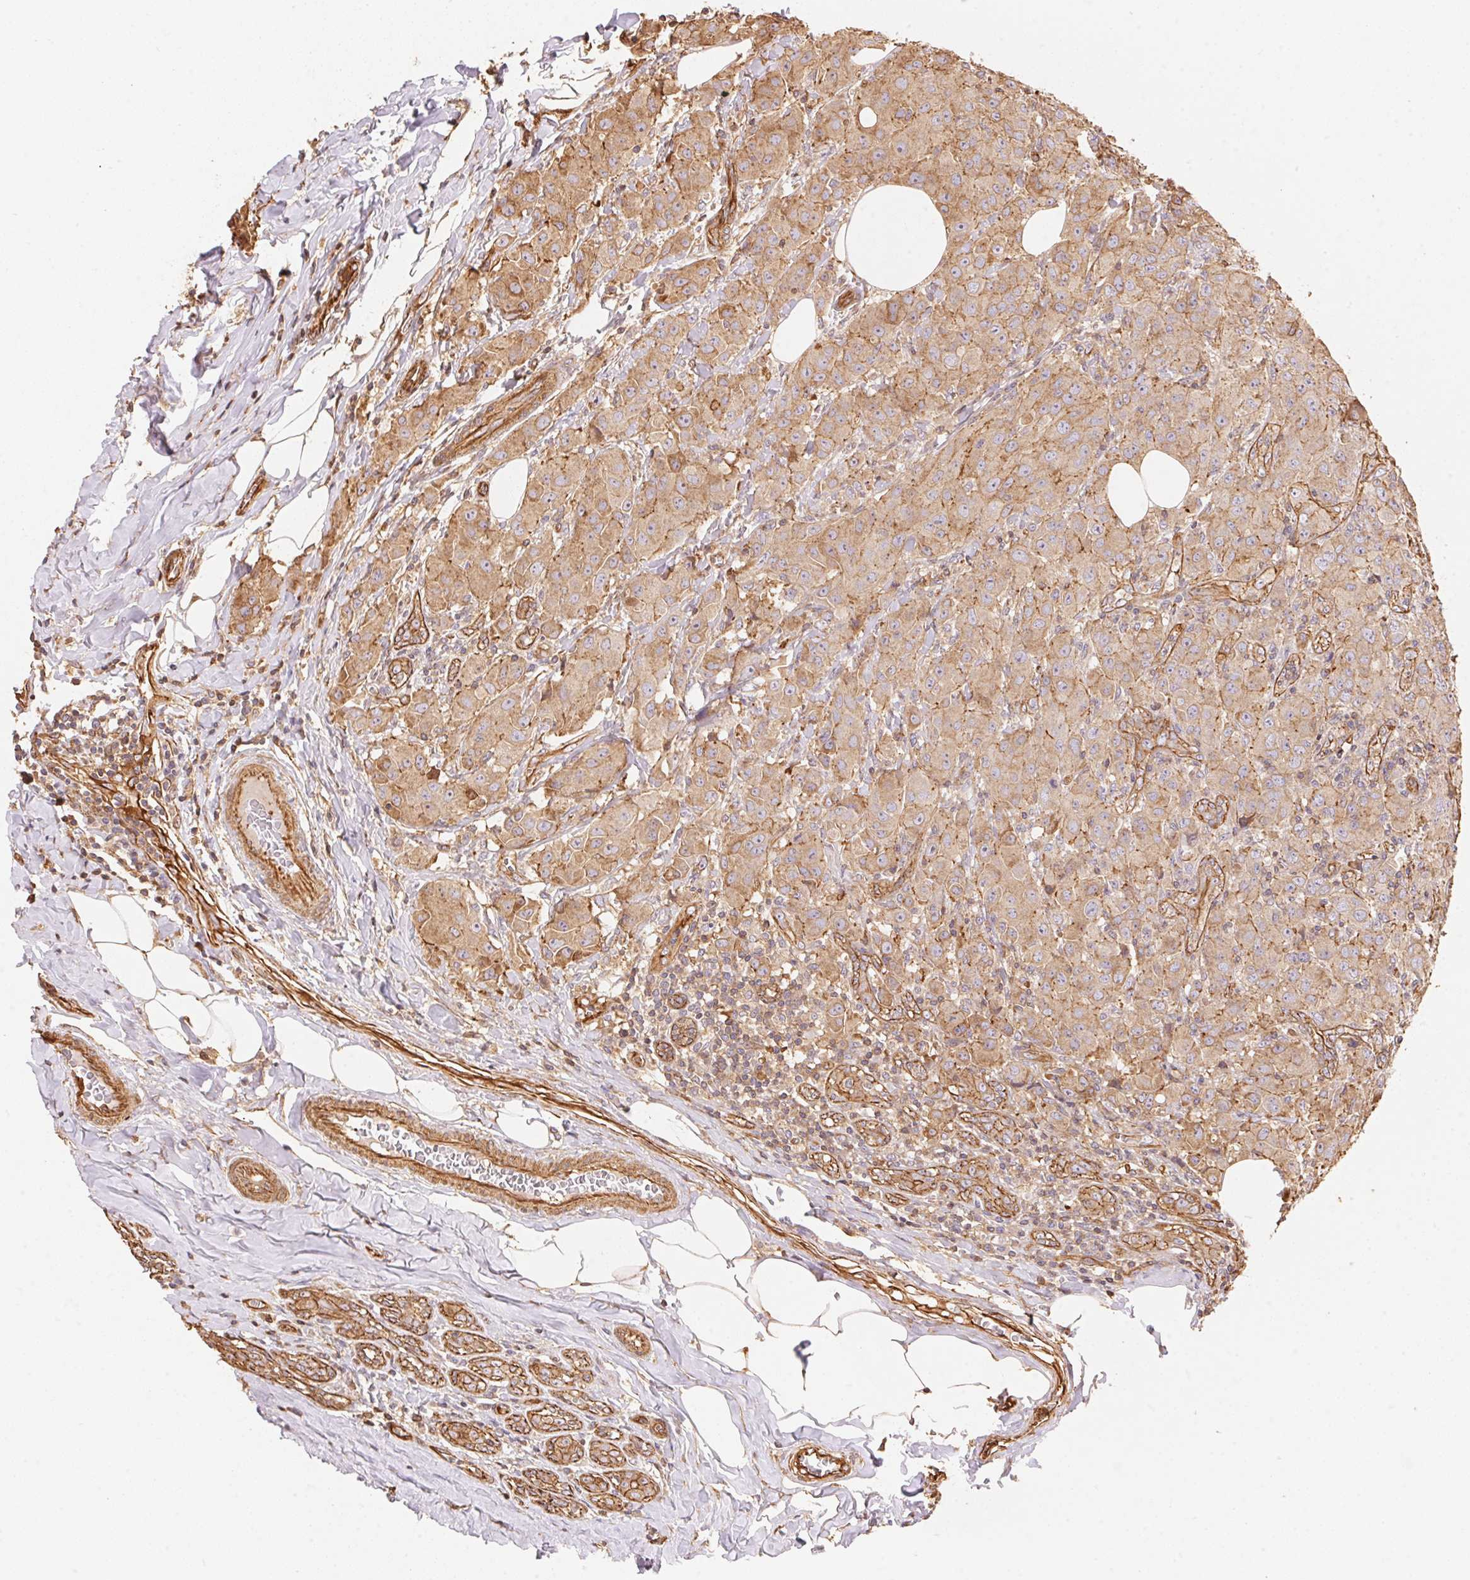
{"staining": {"intensity": "moderate", "quantity": "25%-75%", "location": "cytoplasmic/membranous"}, "tissue": "breast cancer", "cell_type": "Tumor cells", "image_type": "cancer", "snomed": [{"axis": "morphology", "description": "Normal tissue, NOS"}, {"axis": "morphology", "description": "Duct carcinoma"}, {"axis": "topography", "description": "Breast"}], "caption": "Brown immunohistochemical staining in human breast cancer exhibits moderate cytoplasmic/membranous staining in about 25%-75% of tumor cells. Ihc stains the protein in brown and the nuclei are stained blue.", "gene": "FRAS1", "patient": {"sex": "female", "age": 43}}